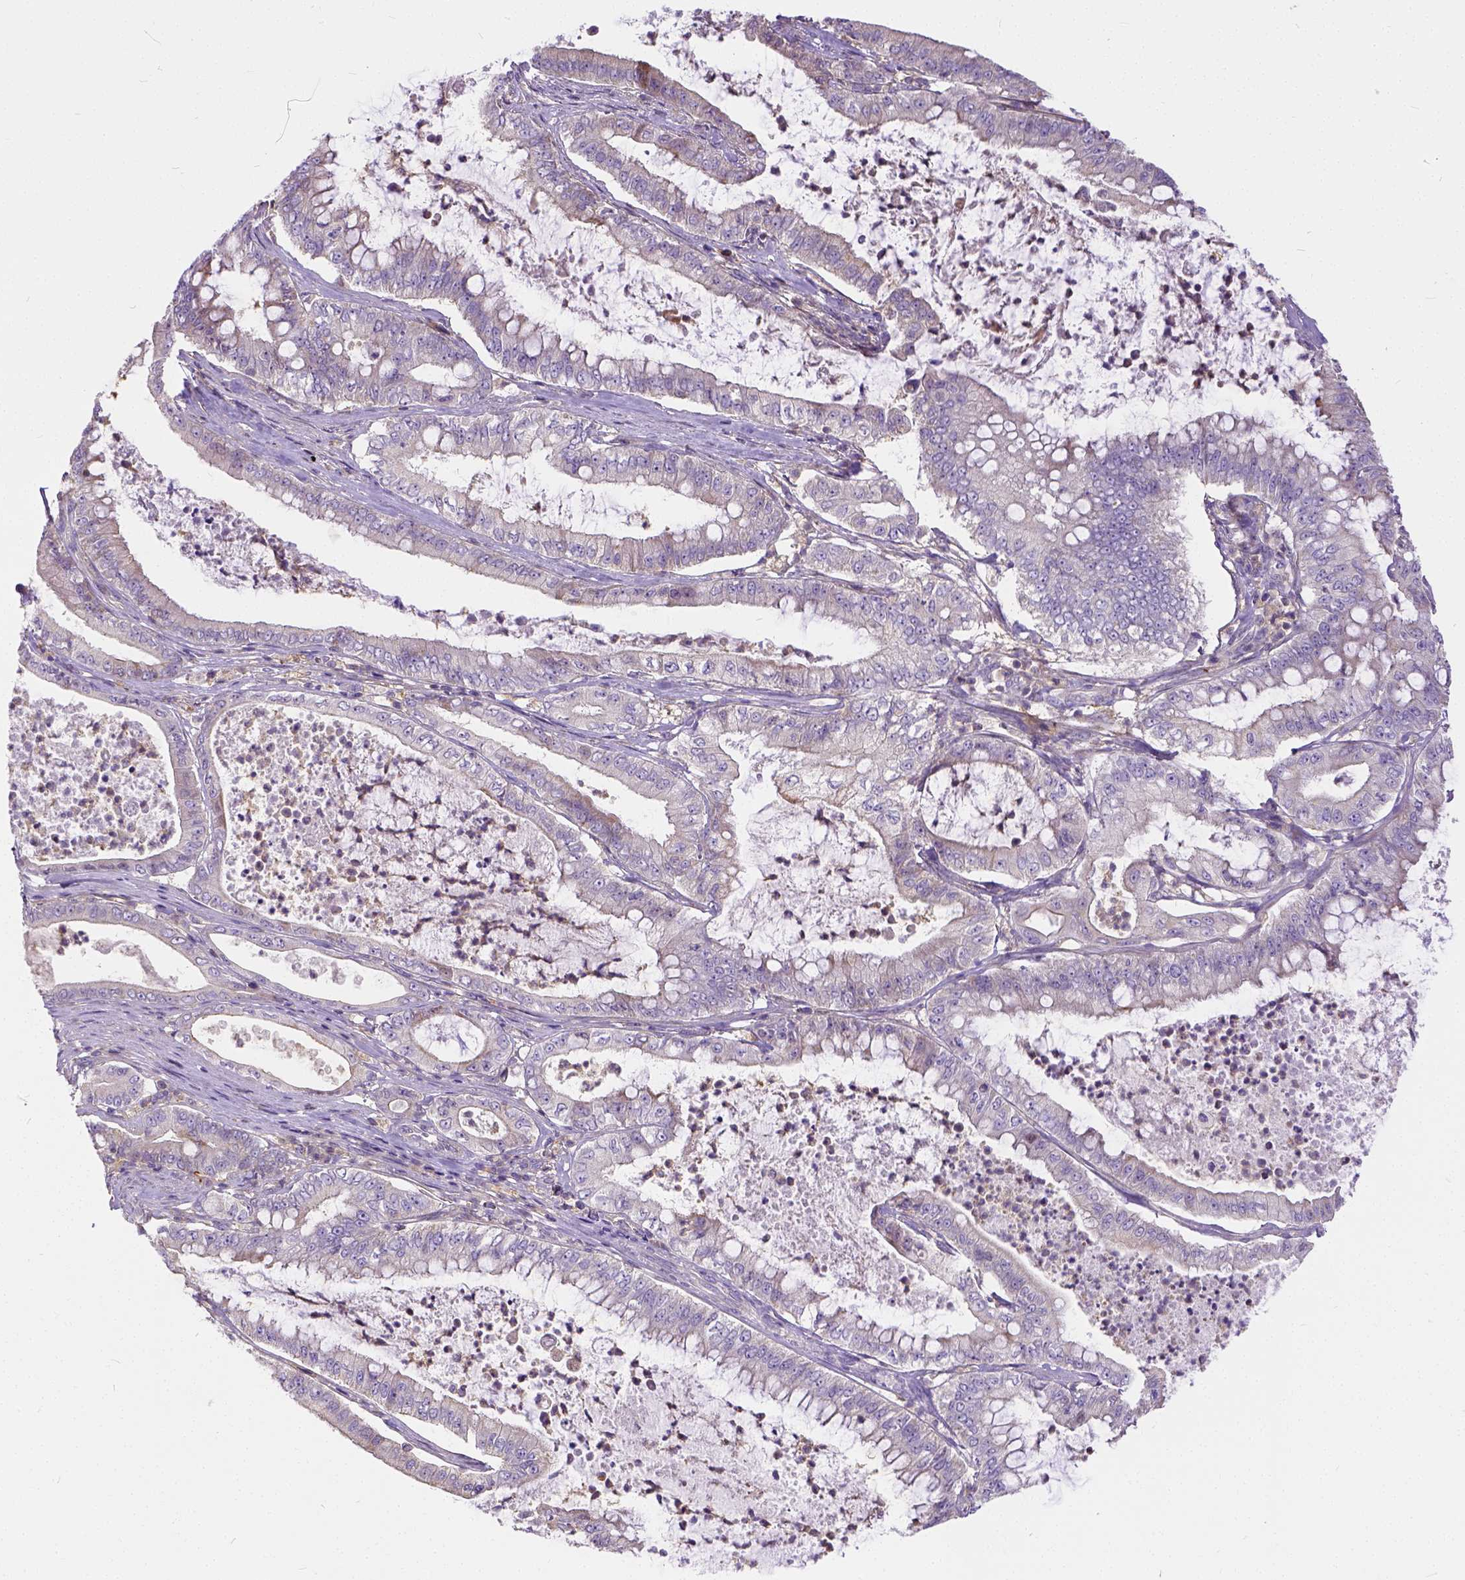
{"staining": {"intensity": "negative", "quantity": "none", "location": "none"}, "tissue": "pancreatic cancer", "cell_type": "Tumor cells", "image_type": "cancer", "snomed": [{"axis": "morphology", "description": "Adenocarcinoma, NOS"}, {"axis": "topography", "description": "Pancreas"}], "caption": "Tumor cells show no significant expression in pancreatic cancer (adenocarcinoma). Nuclei are stained in blue.", "gene": "CADM4", "patient": {"sex": "male", "age": 71}}